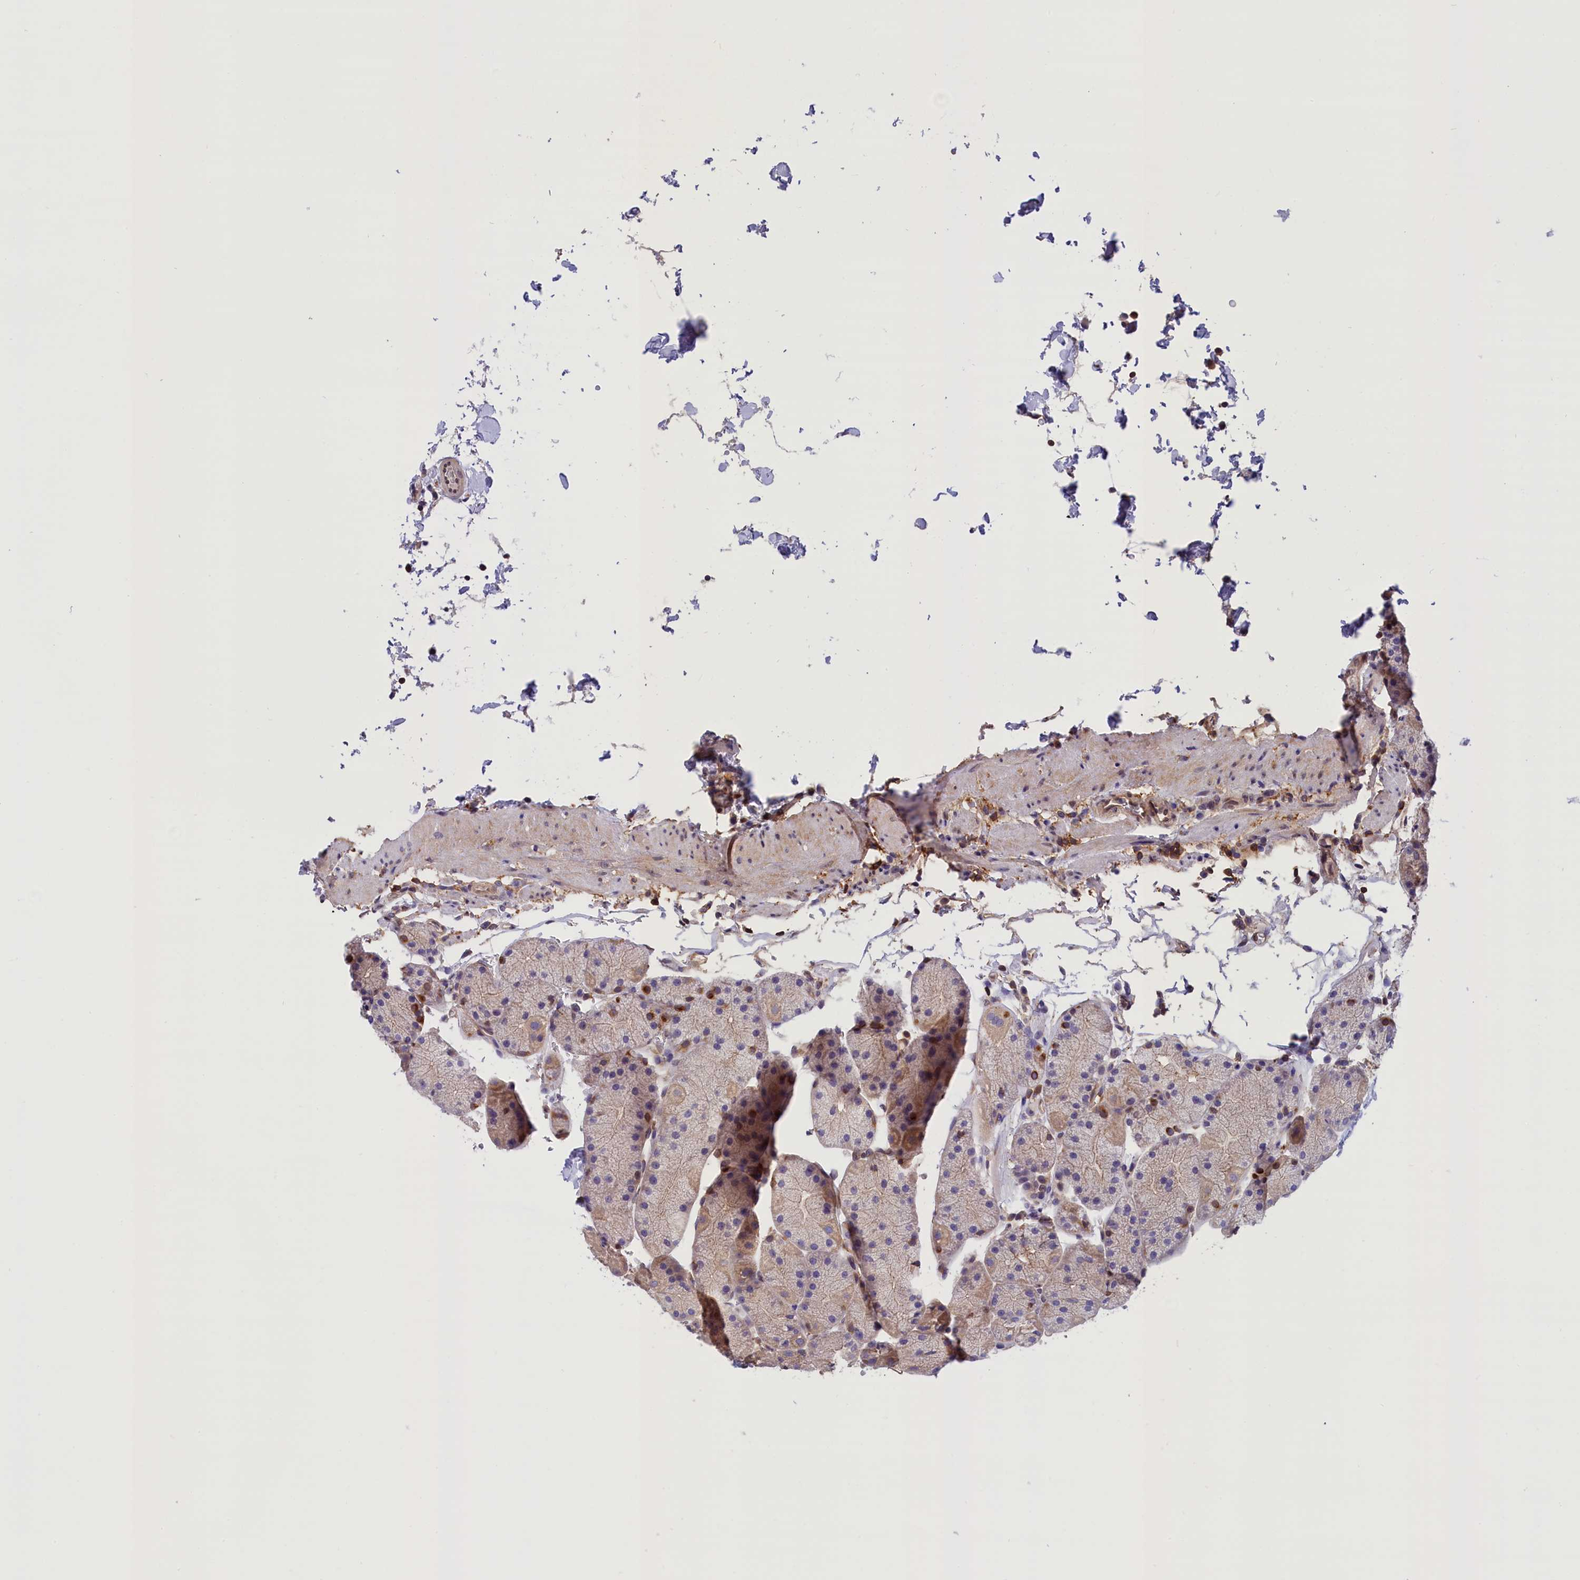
{"staining": {"intensity": "moderate", "quantity": "25%-75%", "location": "cytoplasmic/membranous"}, "tissue": "stomach", "cell_type": "Glandular cells", "image_type": "normal", "snomed": [{"axis": "morphology", "description": "Normal tissue, NOS"}, {"axis": "topography", "description": "Stomach, upper"}, {"axis": "topography", "description": "Stomach, lower"}], "caption": "Glandular cells reveal medium levels of moderate cytoplasmic/membranous positivity in about 25%-75% of cells in unremarkable stomach. Using DAB (brown) and hematoxylin (blue) stains, captured at high magnification using brightfield microscopy.", "gene": "TBCB", "patient": {"sex": "male", "age": 67}}